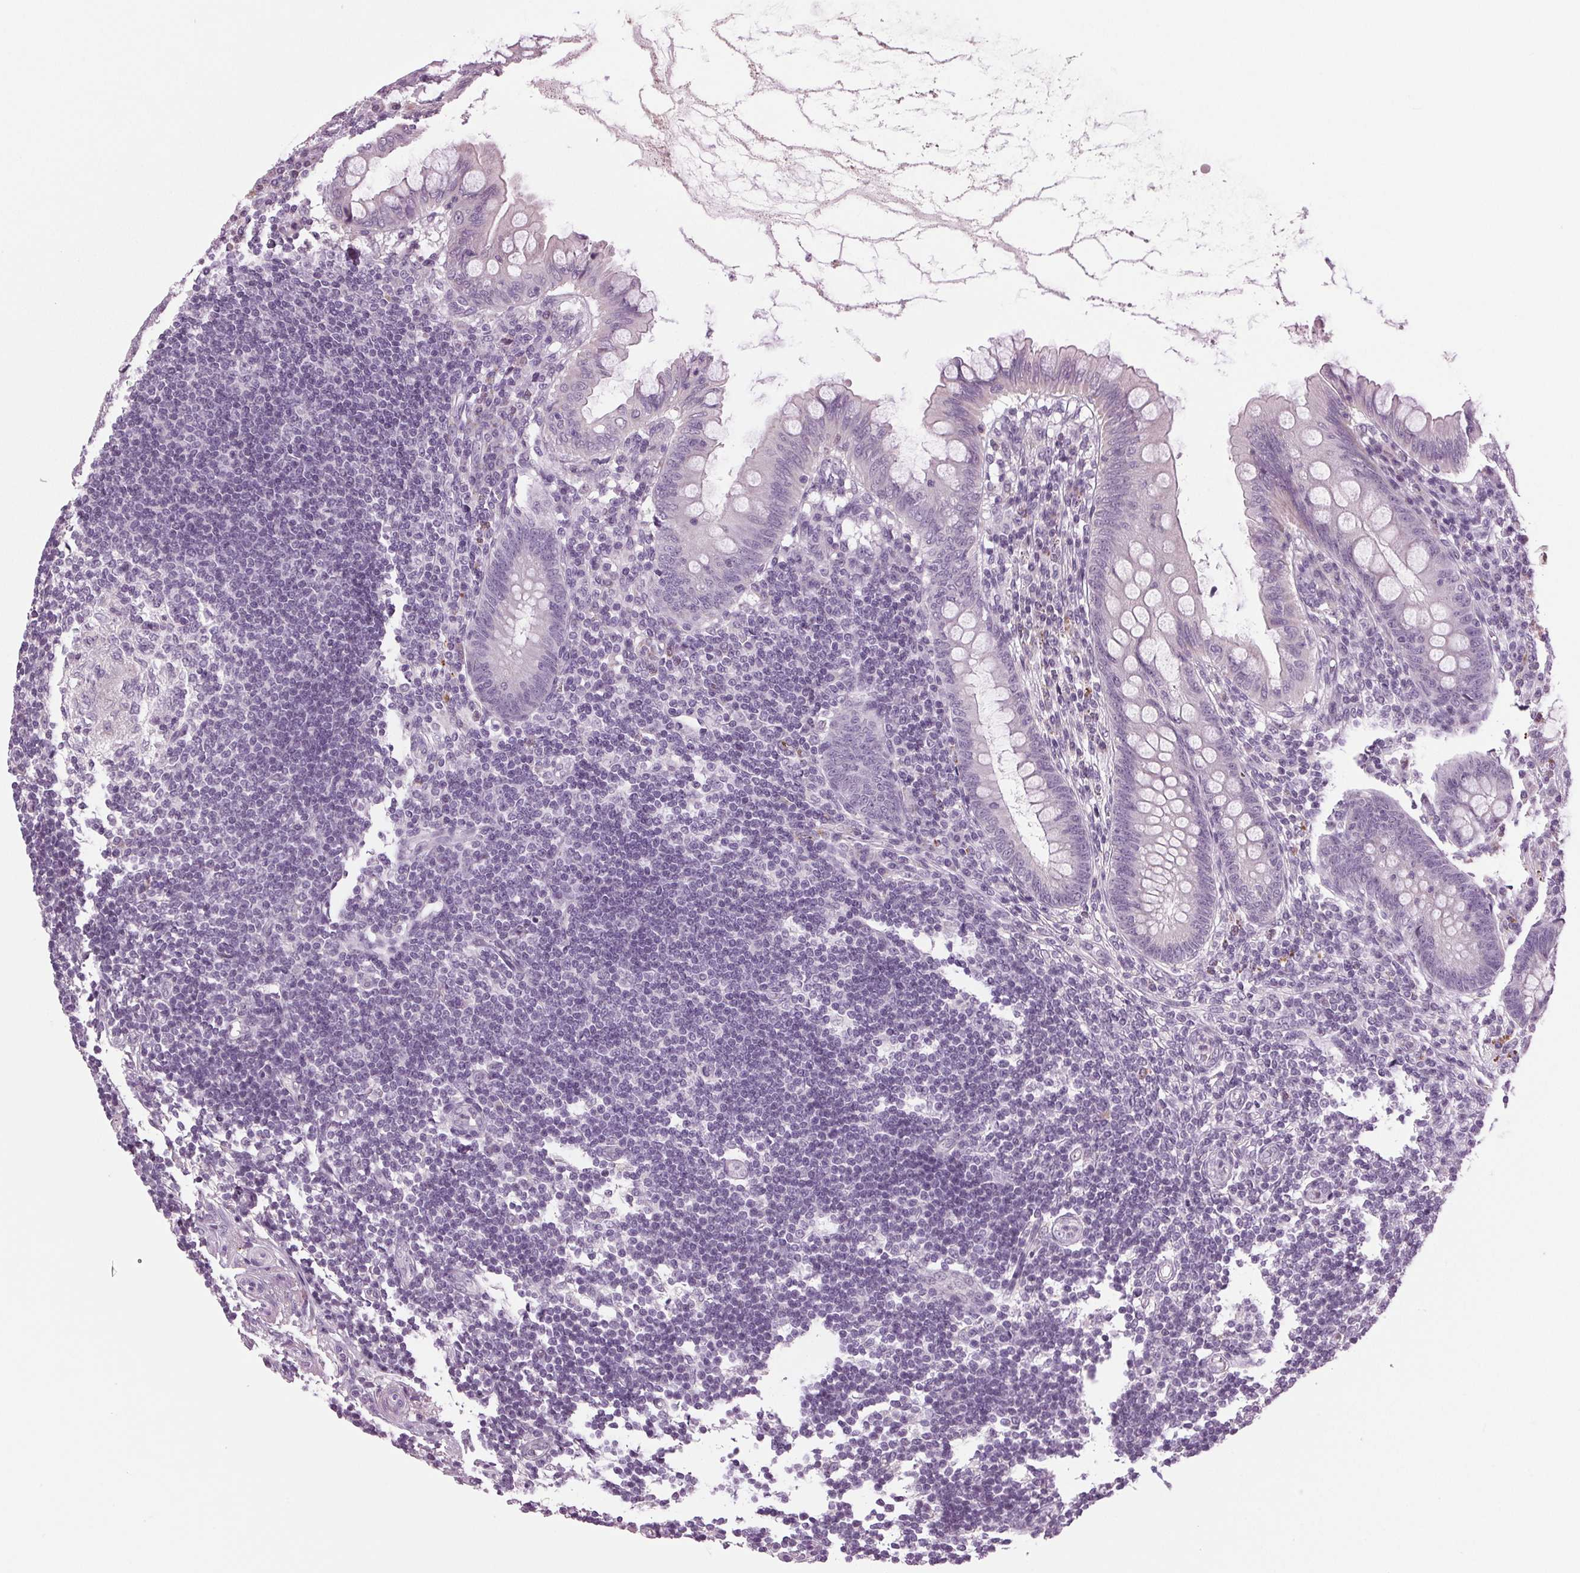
{"staining": {"intensity": "negative", "quantity": "none", "location": "none"}, "tissue": "appendix", "cell_type": "Glandular cells", "image_type": "normal", "snomed": [{"axis": "morphology", "description": "Normal tissue, NOS"}, {"axis": "topography", "description": "Appendix"}], "caption": "A high-resolution photomicrograph shows immunohistochemistry (IHC) staining of unremarkable appendix, which displays no significant expression in glandular cells.", "gene": "DNAH12", "patient": {"sex": "female", "age": 57}}